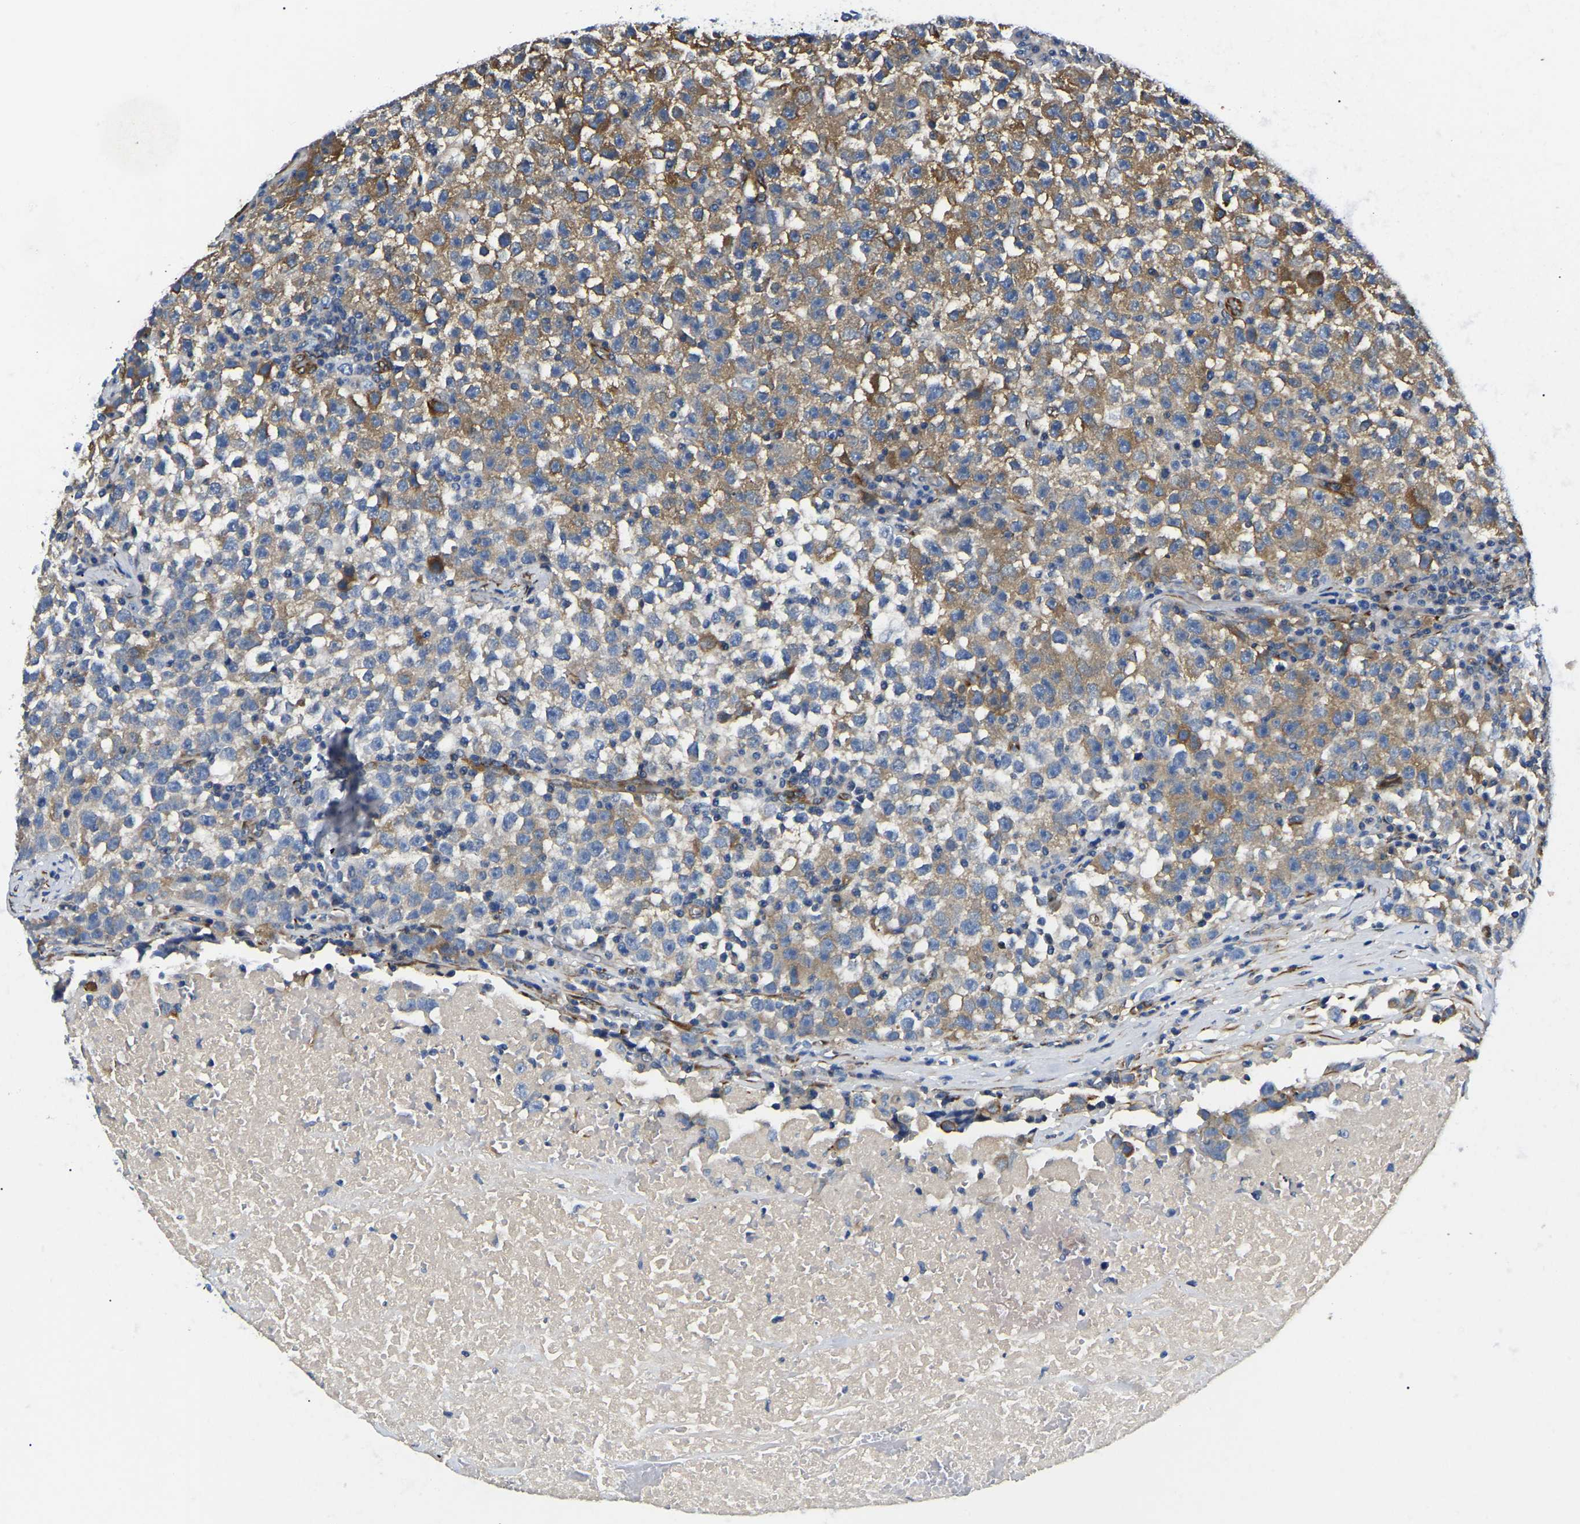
{"staining": {"intensity": "moderate", "quantity": "25%-75%", "location": "cytoplasmic/membranous"}, "tissue": "testis cancer", "cell_type": "Tumor cells", "image_type": "cancer", "snomed": [{"axis": "morphology", "description": "Seminoma, NOS"}, {"axis": "topography", "description": "Testis"}], "caption": "Tumor cells display moderate cytoplasmic/membranous expression in about 25%-75% of cells in testis cancer (seminoma).", "gene": "DUSP8", "patient": {"sex": "male", "age": 22}}